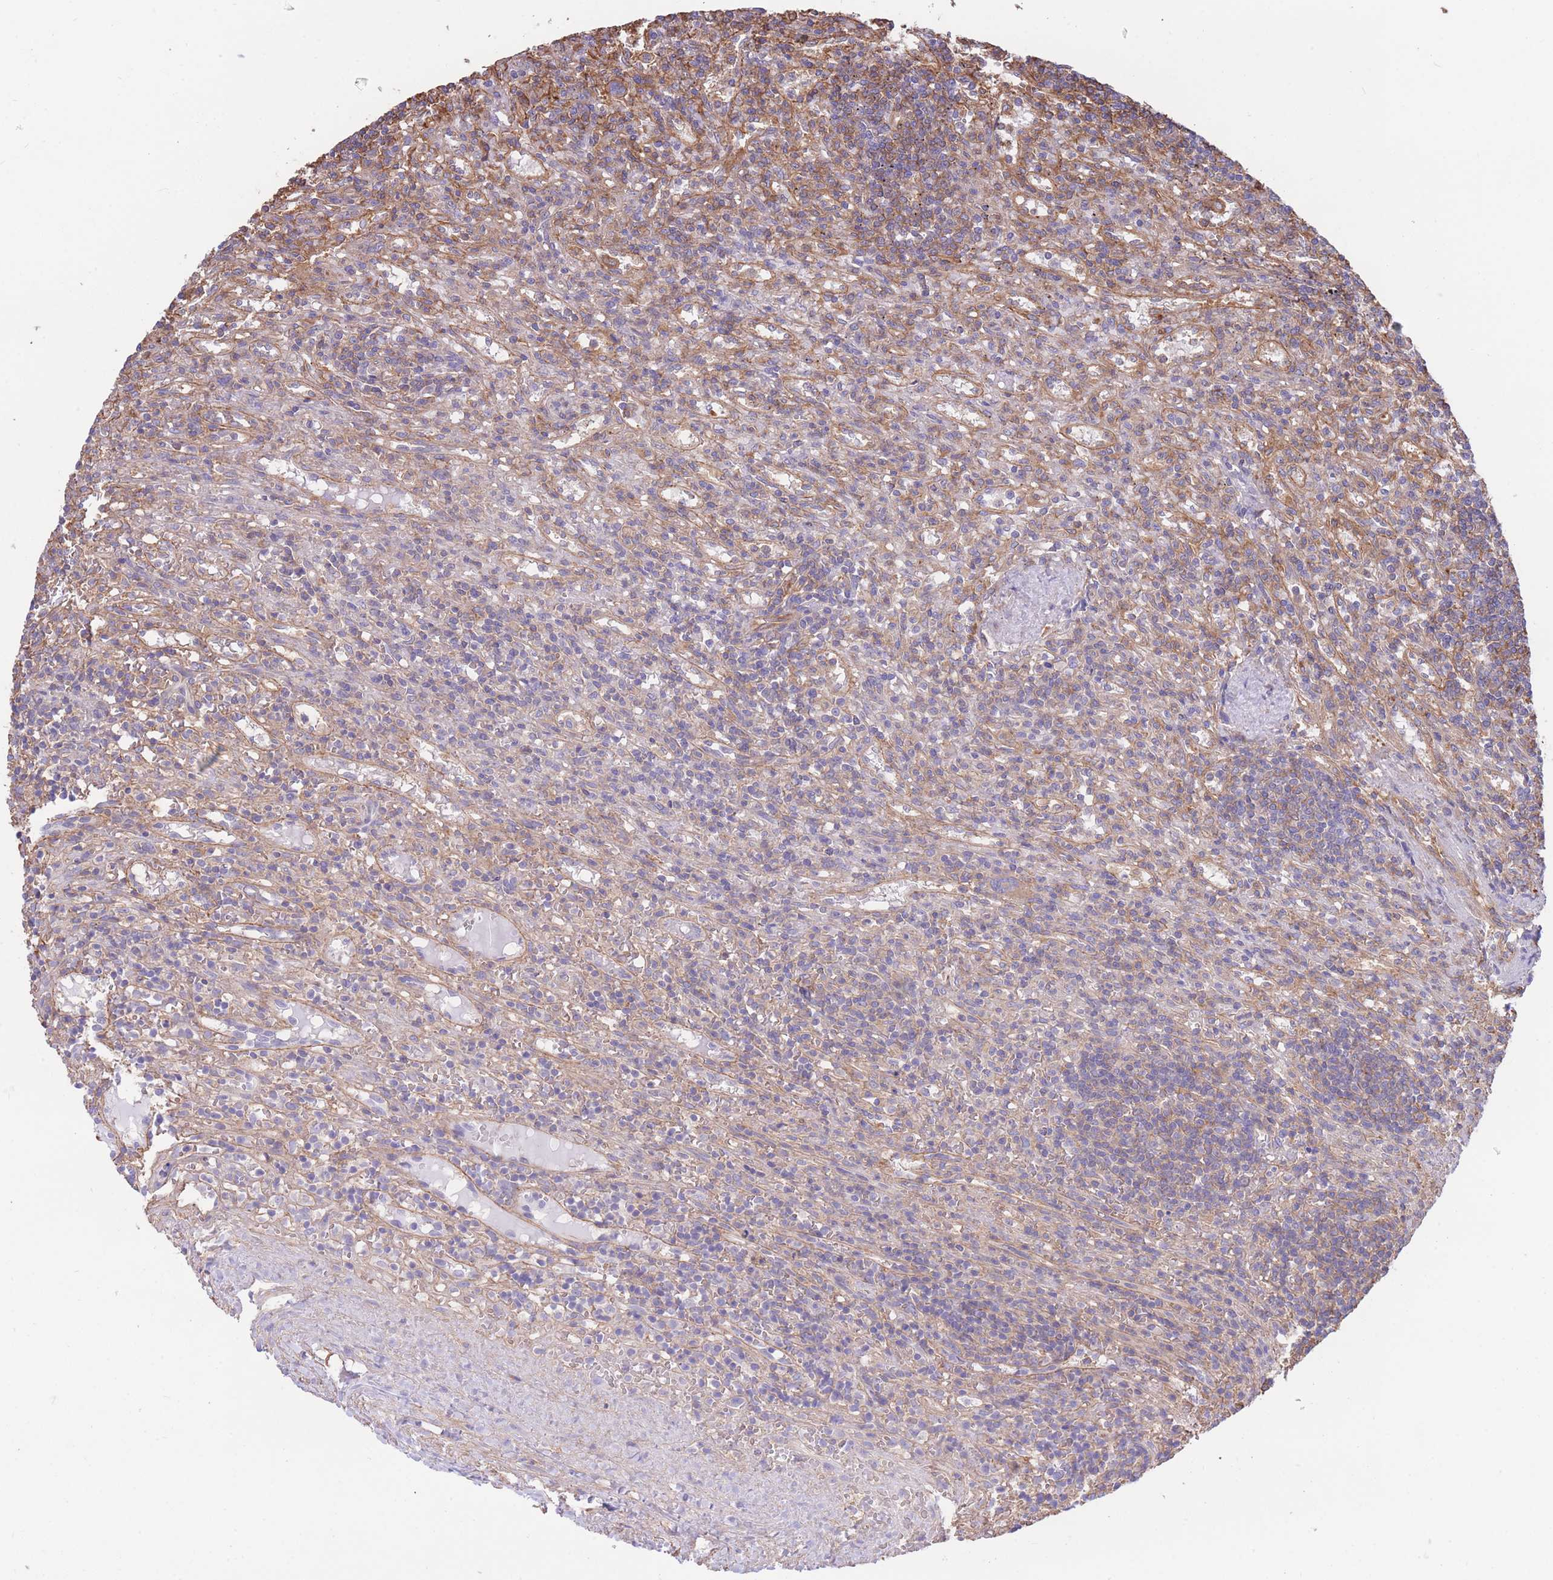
{"staining": {"intensity": "weak", "quantity": "<25%", "location": "cytoplasmic/membranous"}, "tissue": "lymphoma", "cell_type": "Tumor cells", "image_type": "cancer", "snomed": [{"axis": "morphology", "description": "Malignant lymphoma, non-Hodgkin's type, Low grade"}, {"axis": "topography", "description": "Spleen"}], "caption": "Lymphoma was stained to show a protein in brown. There is no significant positivity in tumor cells.", "gene": "LRRN4CL", "patient": {"sex": "male", "age": 76}}